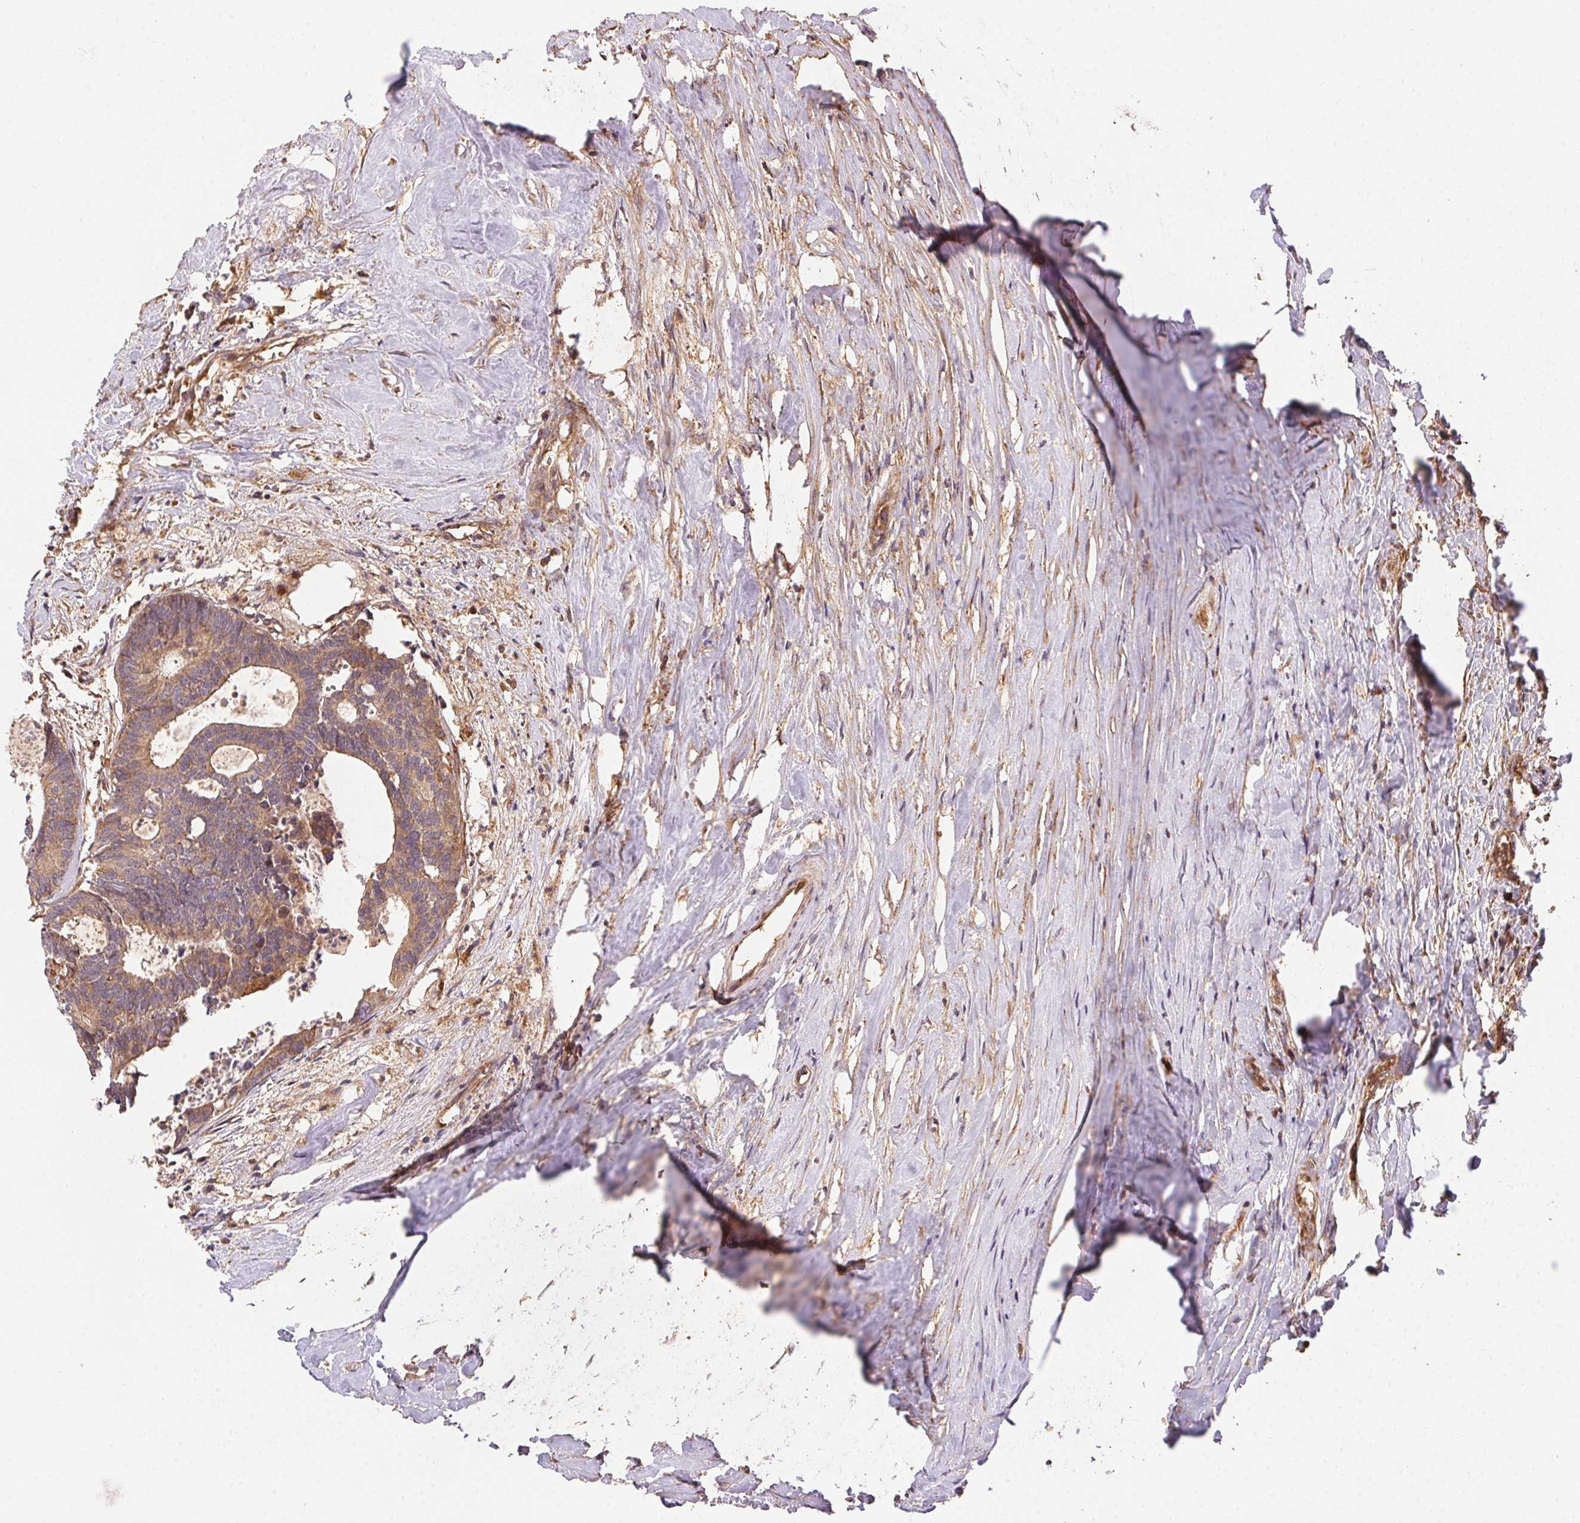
{"staining": {"intensity": "weak", "quantity": ">75%", "location": "cytoplasmic/membranous"}, "tissue": "colorectal cancer", "cell_type": "Tumor cells", "image_type": "cancer", "snomed": [{"axis": "morphology", "description": "Adenocarcinoma, NOS"}, {"axis": "topography", "description": "Colon"}, {"axis": "topography", "description": "Rectum"}], "caption": "IHC image of neoplastic tissue: colorectal cancer stained using immunohistochemistry (IHC) displays low levels of weak protein expression localized specifically in the cytoplasmic/membranous of tumor cells, appearing as a cytoplasmic/membranous brown color.", "gene": "USE1", "patient": {"sex": "male", "age": 57}}